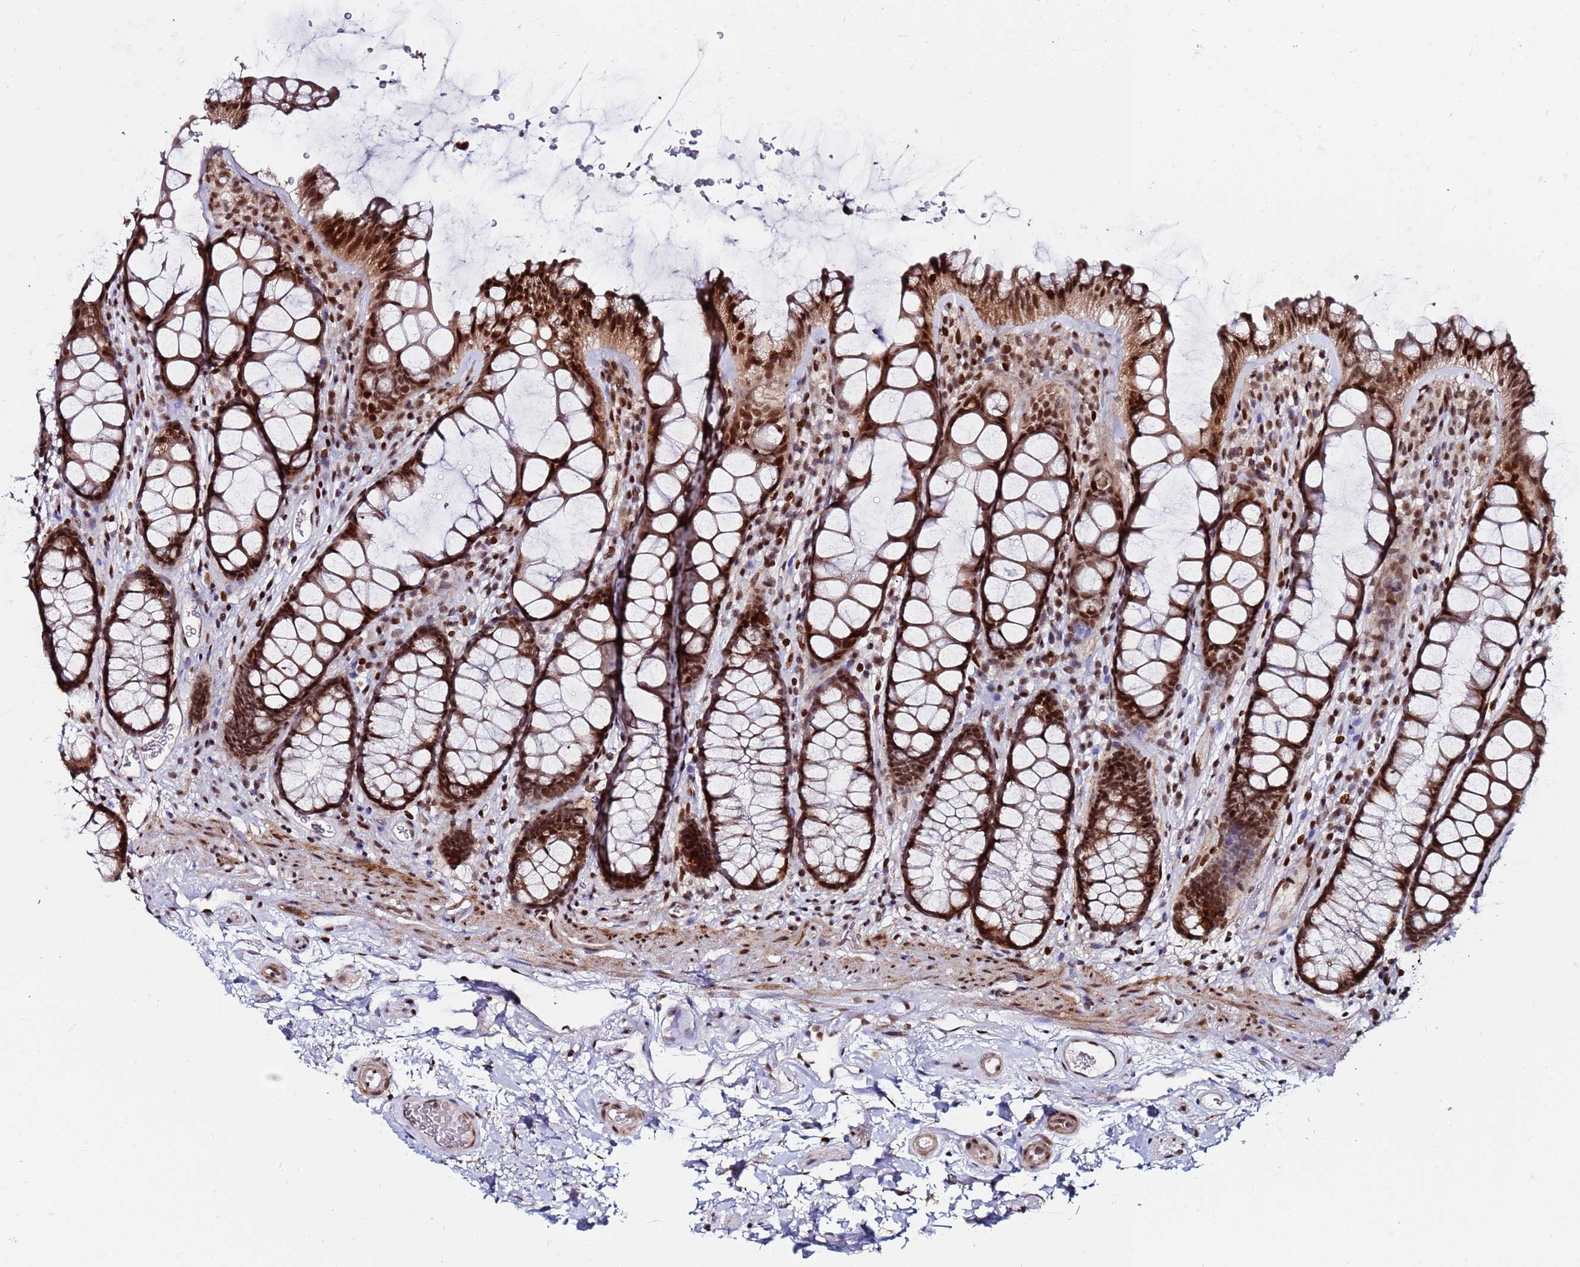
{"staining": {"intensity": "moderate", "quantity": ">75%", "location": "cytoplasmic/membranous,nuclear"}, "tissue": "colon", "cell_type": "Endothelial cells", "image_type": "normal", "snomed": [{"axis": "morphology", "description": "Normal tissue, NOS"}, {"axis": "topography", "description": "Colon"}], "caption": "IHC (DAB (3,3'-diaminobenzidine)) staining of benign human colon exhibits moderate cytoplasmic/membranous,nuclear protein staining in about >75% of endothelial cells.", "gene": "PPM1H", "patient": {"sex": "female", "age": 82}}